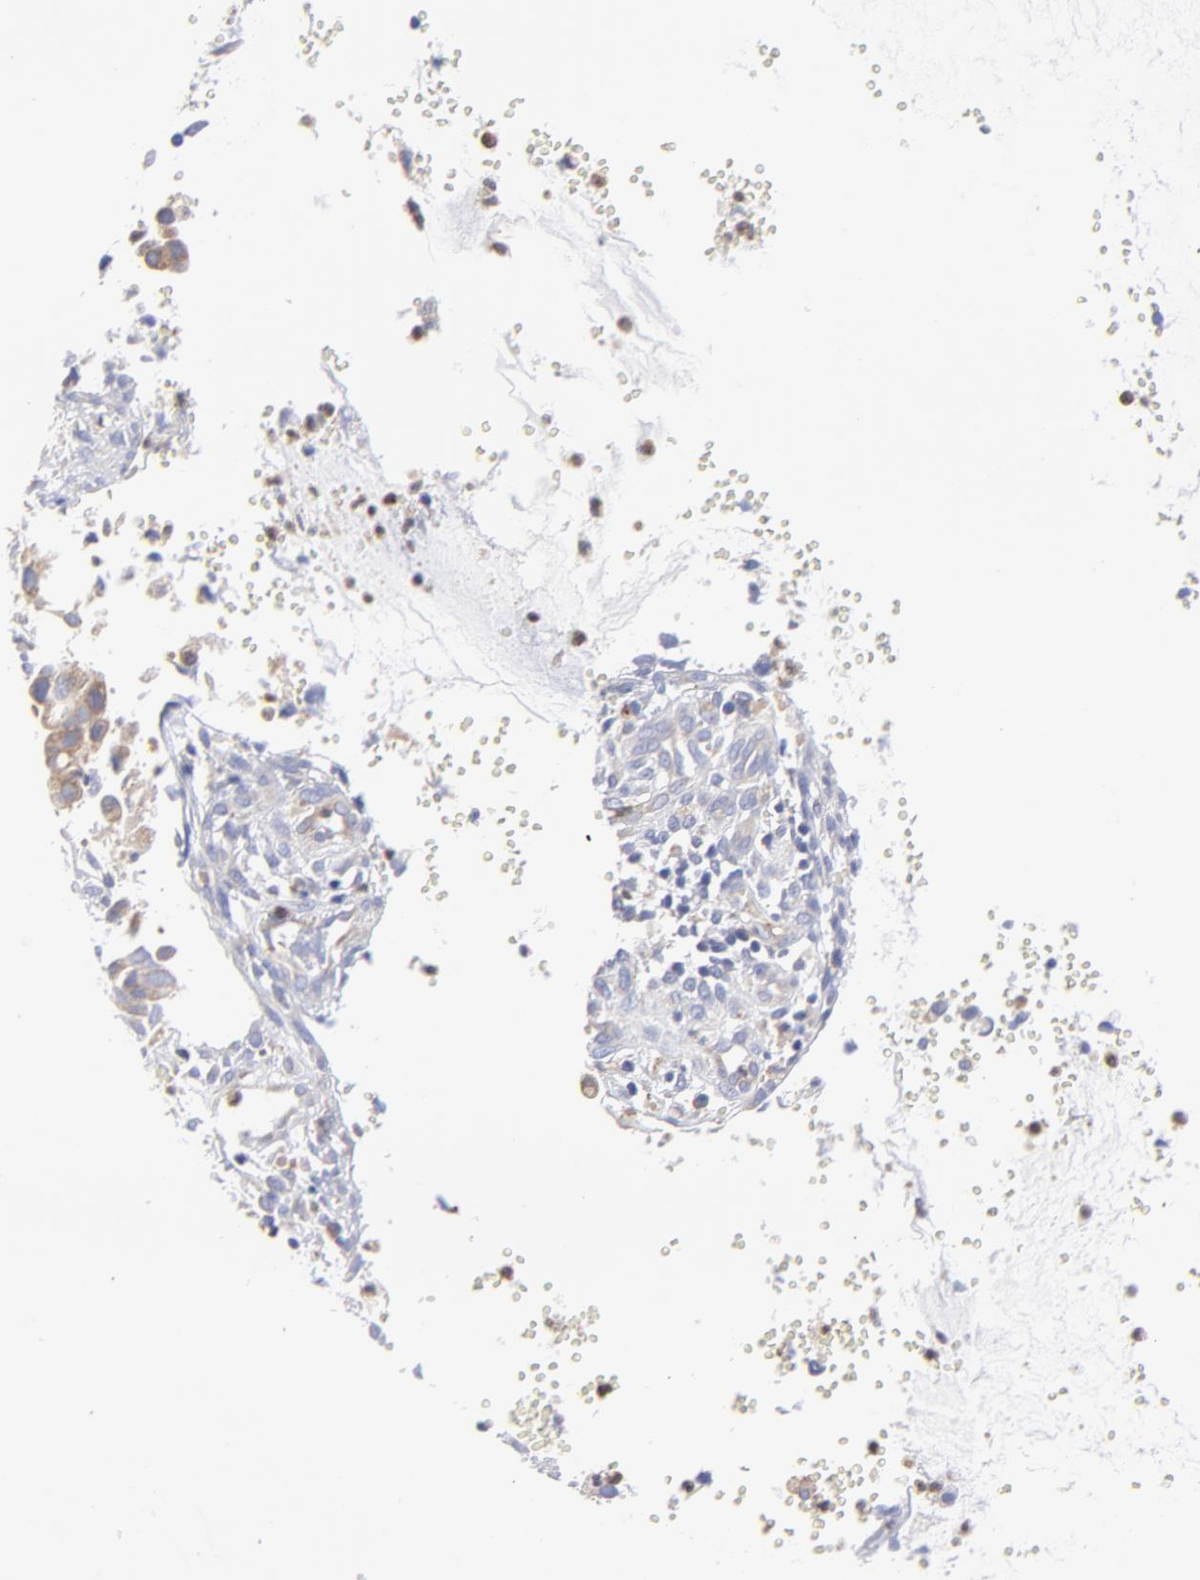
{"staining": {"intensity": "weak", "quantity": ">75%", "location": "cytoplasmic/membranous"}, "tissue": "cervical cancer", "cell_type": "Tumor cells", "image_type": "cancer", "snomed": [{"axis": "morphology", "description": "Normal tissue, NOS"}, {"axis": "morphology", "description": "Squamous cell carcinoma, NOS"}, {"axis": "topography", "description": "Cervix"}], "caption": "Protein staining exhibits weak cytoplasmic/membranous staining in approximately >75% of tumor cells in cervical squamous cell carcinoma. Ihc stains the protein of interest in brown and the nuclei are stained blue.", "gene": "MOSPD2", "patient": {"sex": "female", "age": 45}}